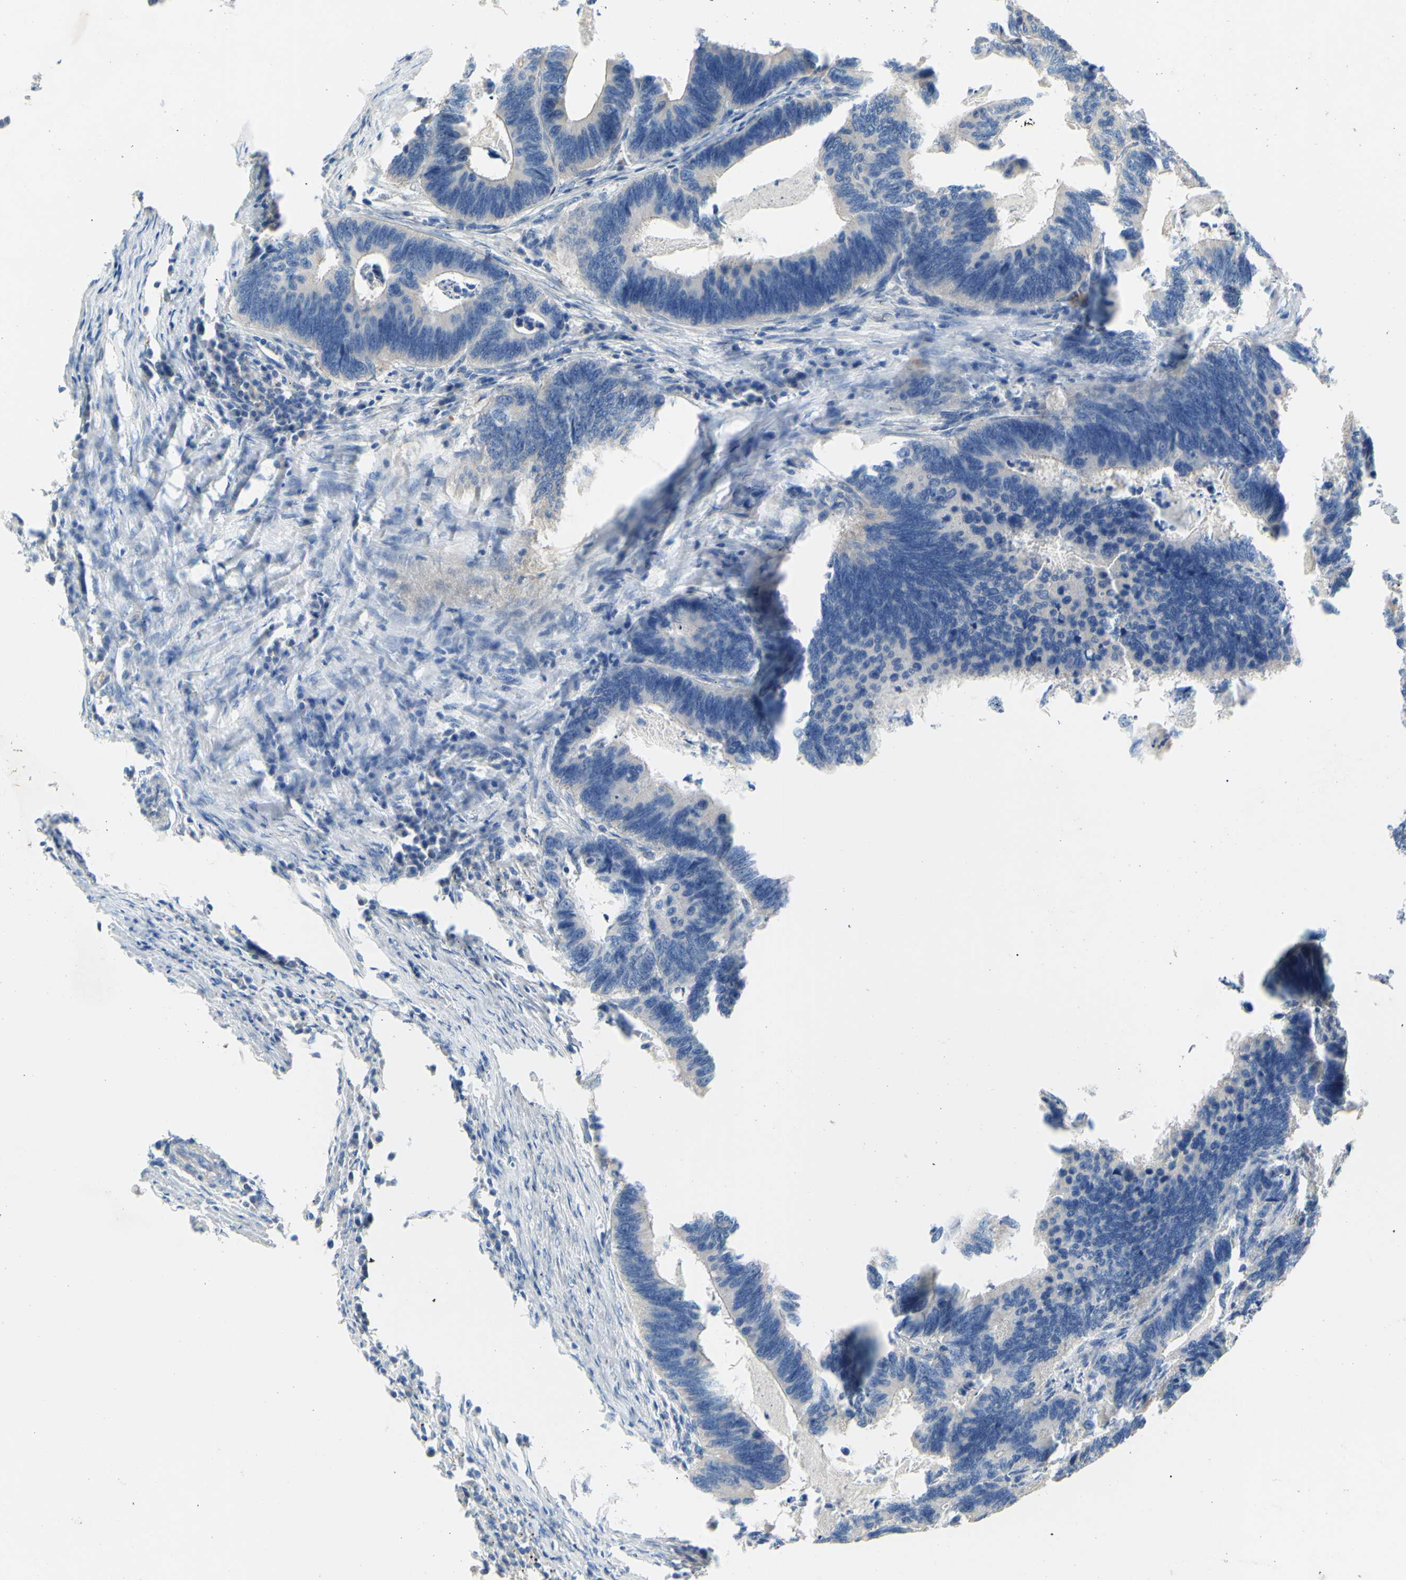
{"staining": {"intensity": "negative", "quantity": "none", "location": "none"}, "tissue": "colorectal cancer", "cell_type": "Tumor cells", "image_type": "cancer", "snomed": [{"axis": "morphology", "description": "Adenocarcinoma, NOS"}, {"axis": "topography", "description": "Colon"}], "caption": "Adenocarcinoma (colorectal) was stained to show a protein in brown. There is no significant positivity in tumor cells.", "gene": "TMEM59L", "patient": {"sex": "male", "age": 72}}